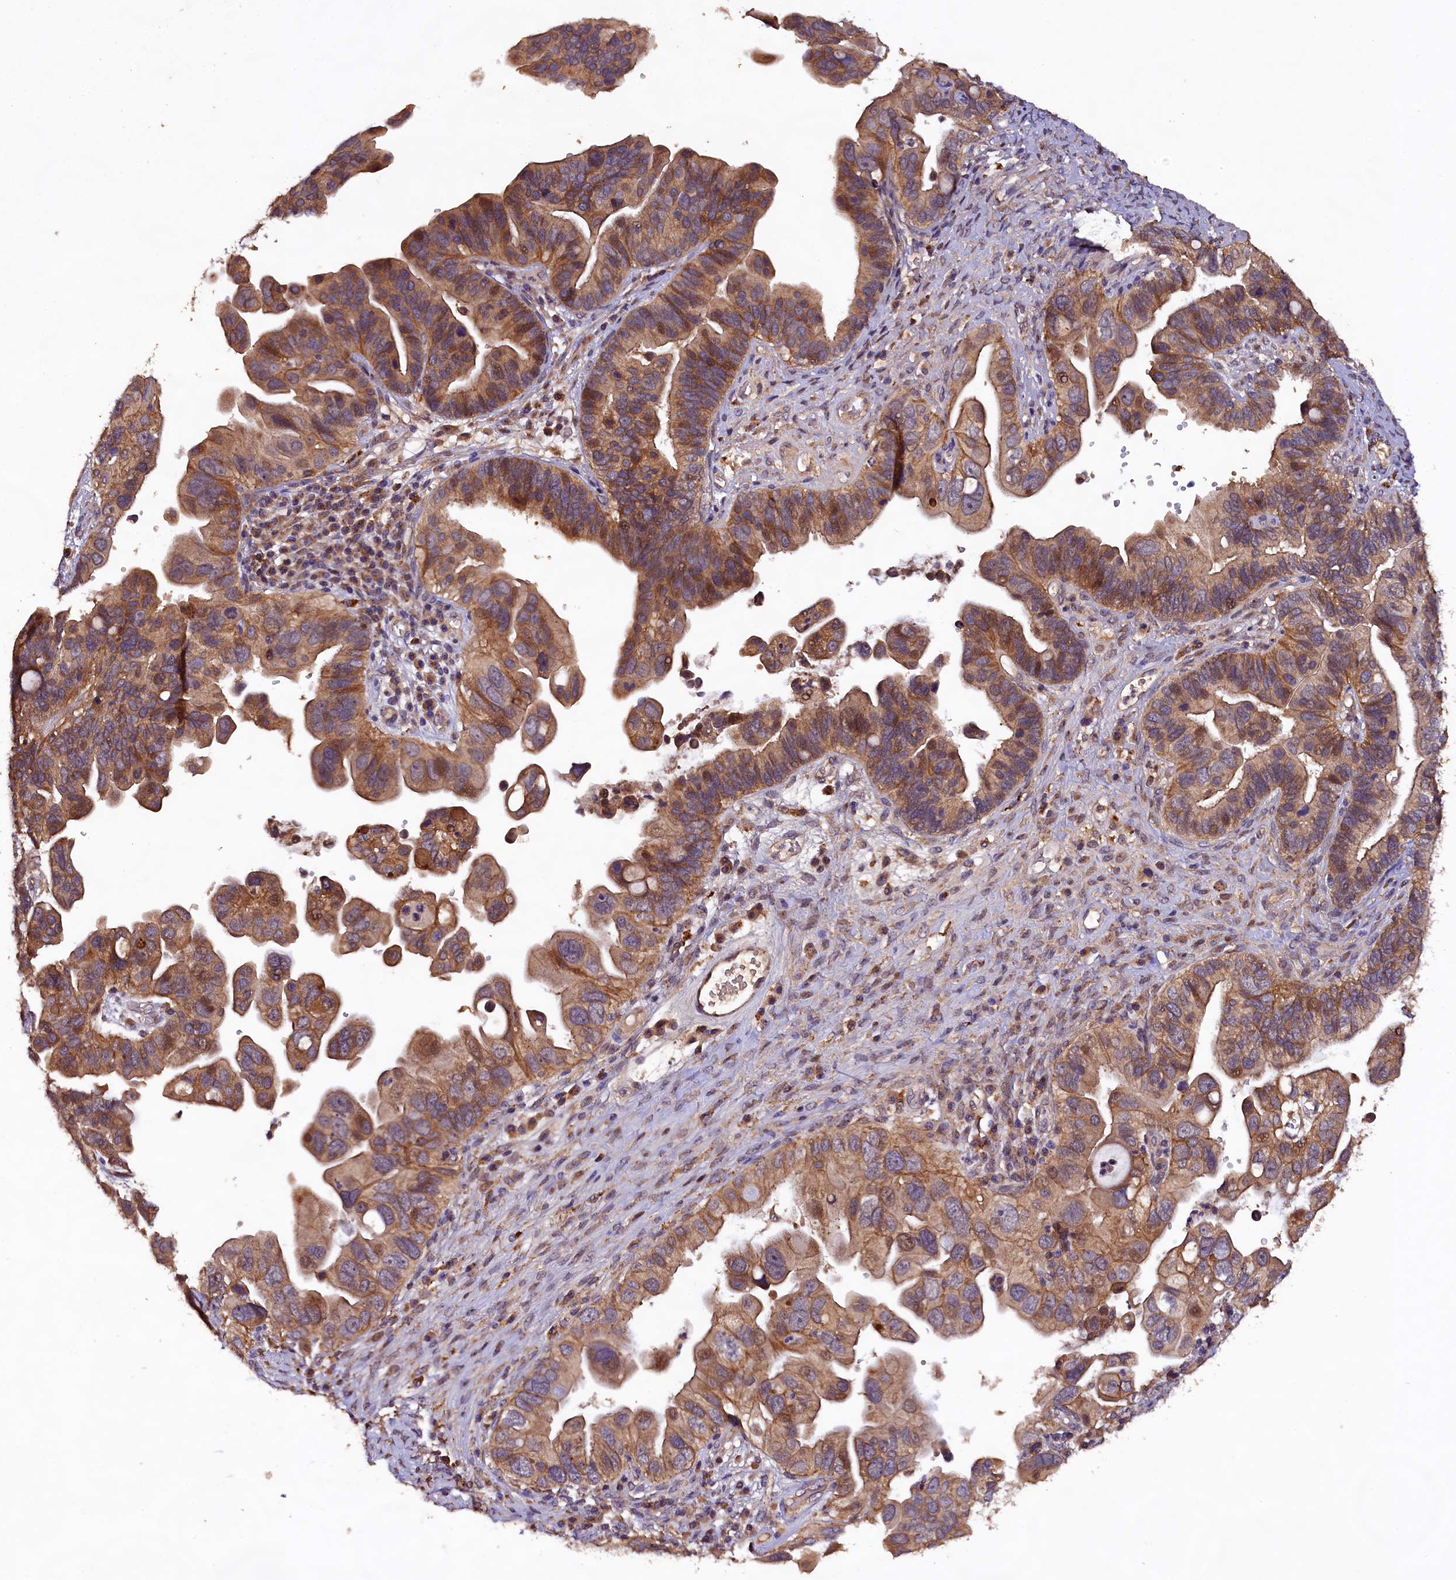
{"staining": {"intensity": "strong", "quantity": ">75%", "location": "cytoplasmic/membranous"}, "tissue": "ovarian cancer", "cell_type": "Tumor cells", "image_type": "cancer", "snomed": [{"axis": "morphology", "description": "Cystadenocarcinoma, serous, NOS"}, {"axis": "topography", "description": "Ovary"}], "caption": "An image of ovarian cancer stained for a protein displays strong cytoplasmic/membranous brown staining in tumor cells.", "gene": "PLXNB1", "patient": {"sex": "female", "age": 56}}